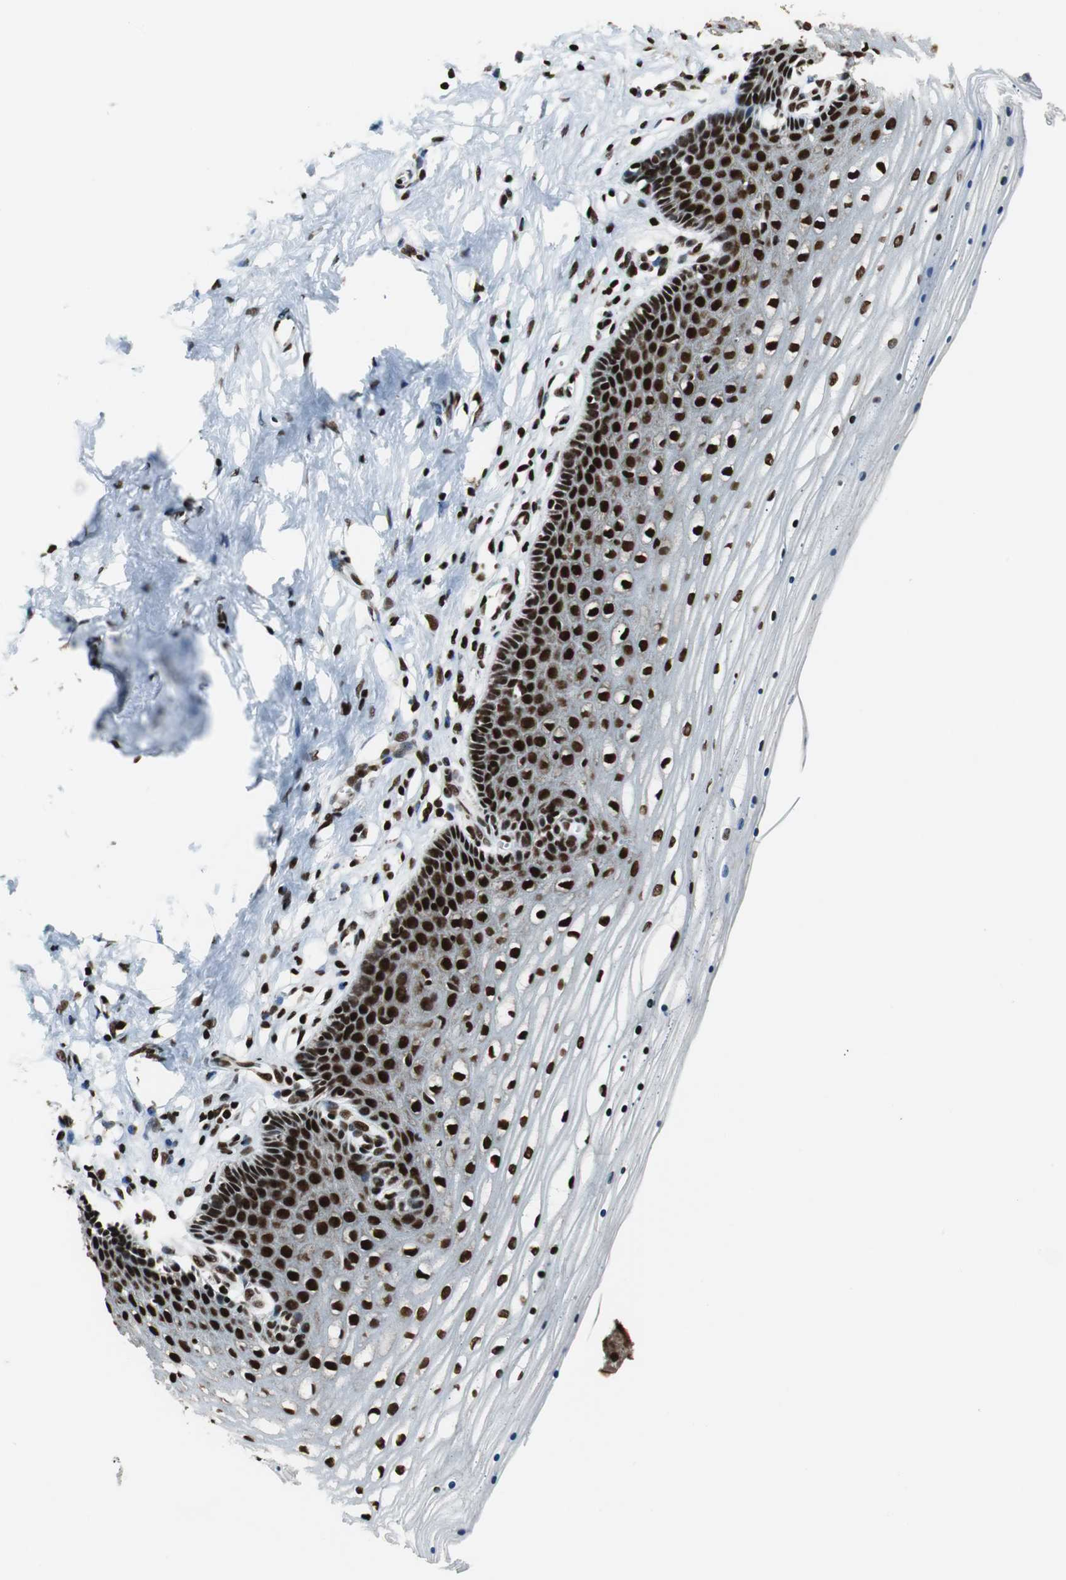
{"staining": {"intensity": "strong", "quantity": ">75%", "location": "nuclear"}, "tissue": "cervix", "cell_type": "Glandular cells", "image_type": "normal", "snomed": [{"axis": "morphology", "description": "Normal tissue, NOS"}, {"axis": "topography", "description": "Cervix"}], "caption": "Protein expression analysis of benign cervix shows strong nuclear expression in about >75% of glandular cells.", "gene": "HDAC1", "patient": {"sex": "female", "age": 39}}